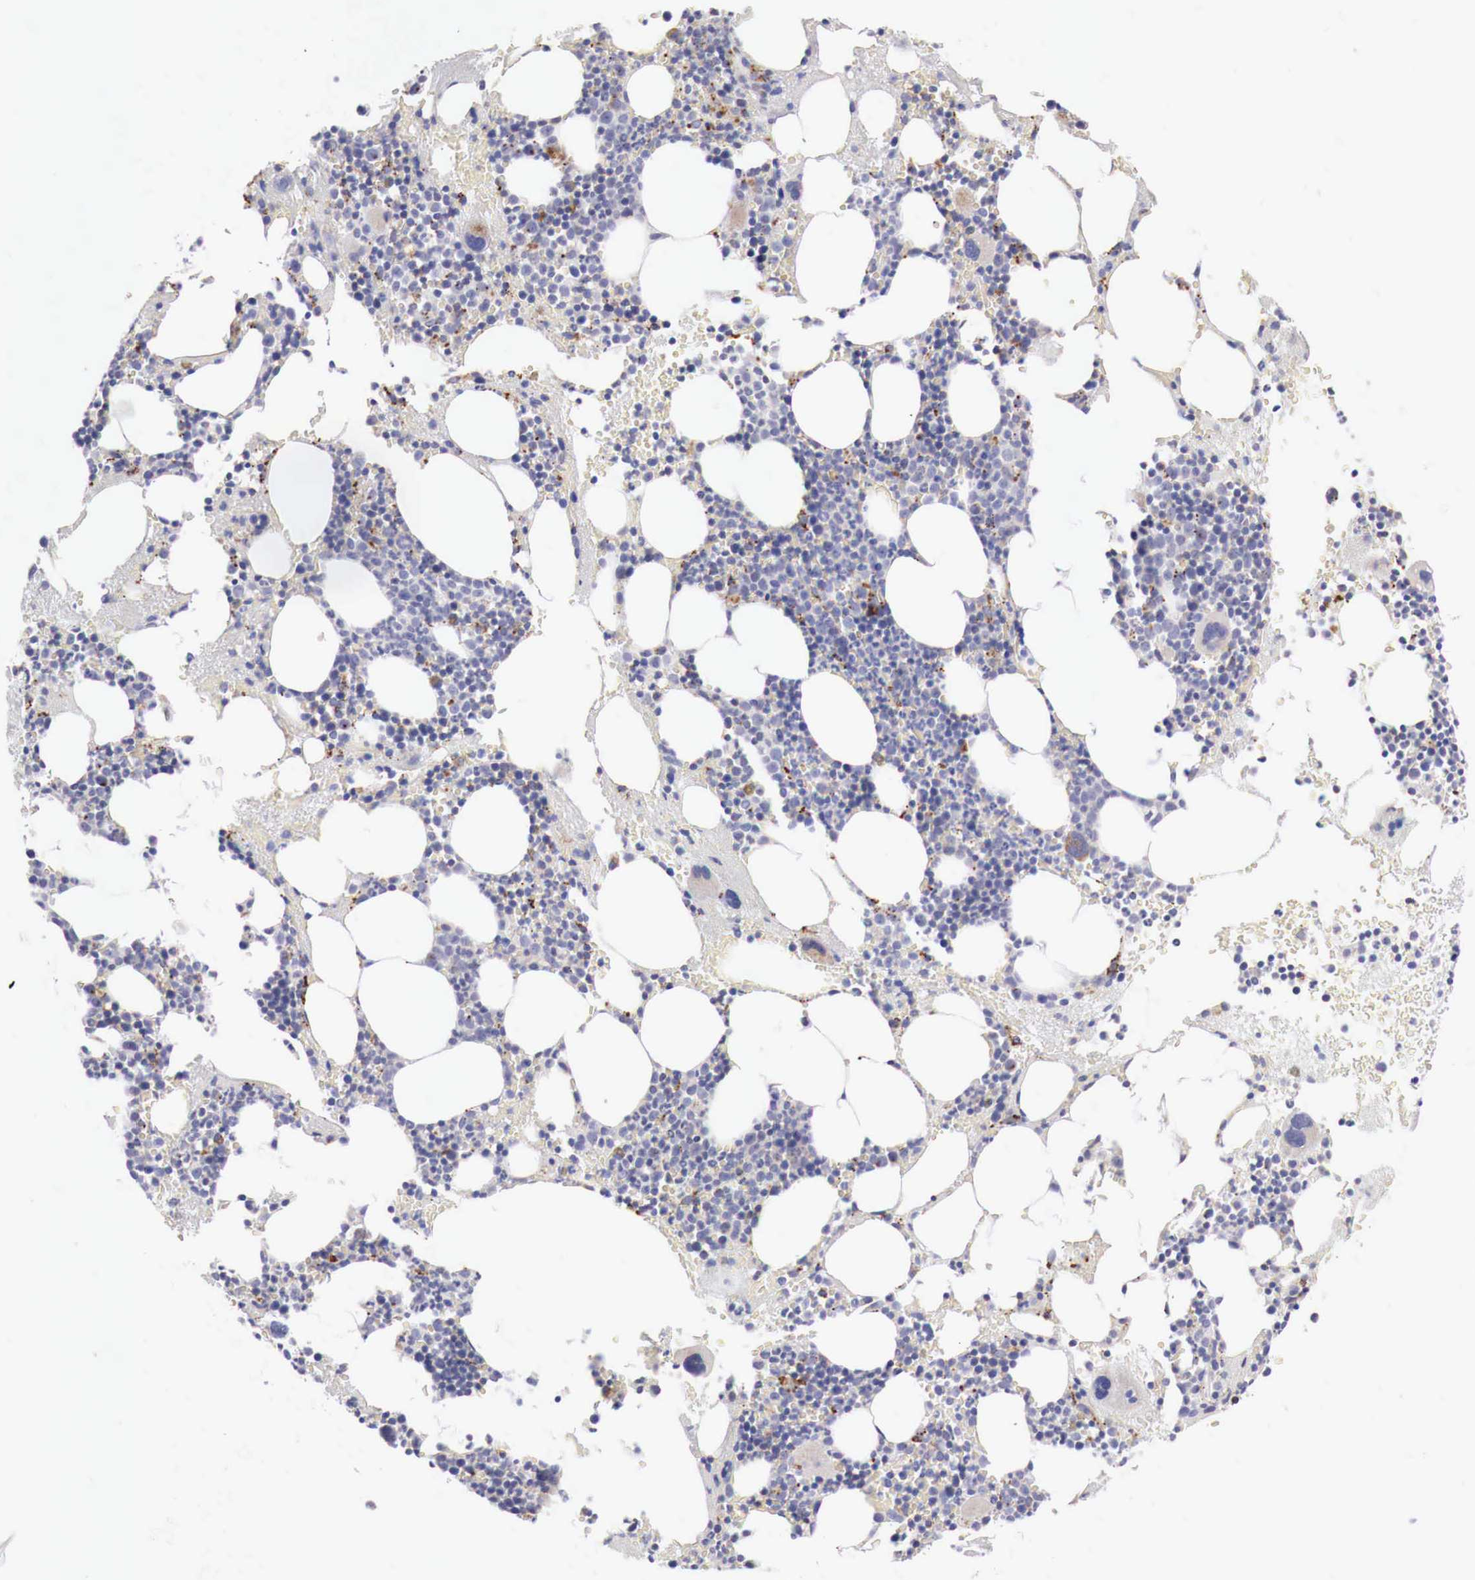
{"staining": {"intensity": "moderate", "quantity": "<25%", "location": "cytoplasmic/membranous"}, "tissue": "bone marrow", "cell_type": "Hematopoietic cells", "image_type": "normal", "snomed": [{"axis": "morphology", "description": "Normal tissue, NOS"}, {"axis": "topography", "description": "Bone marrow"}], "caption": "Hematopoietic cells exhibit low levels of moderate cytoplasmic/membranous expression in about <25% of cells in unremarkable human bone marrow. The staining was performed using DAB, with brown indicating positive protein expression. Nuclei are stained blue with hematoxylin.", "gene": "GLA", "patient": {"sex": "male", "age": 75}}